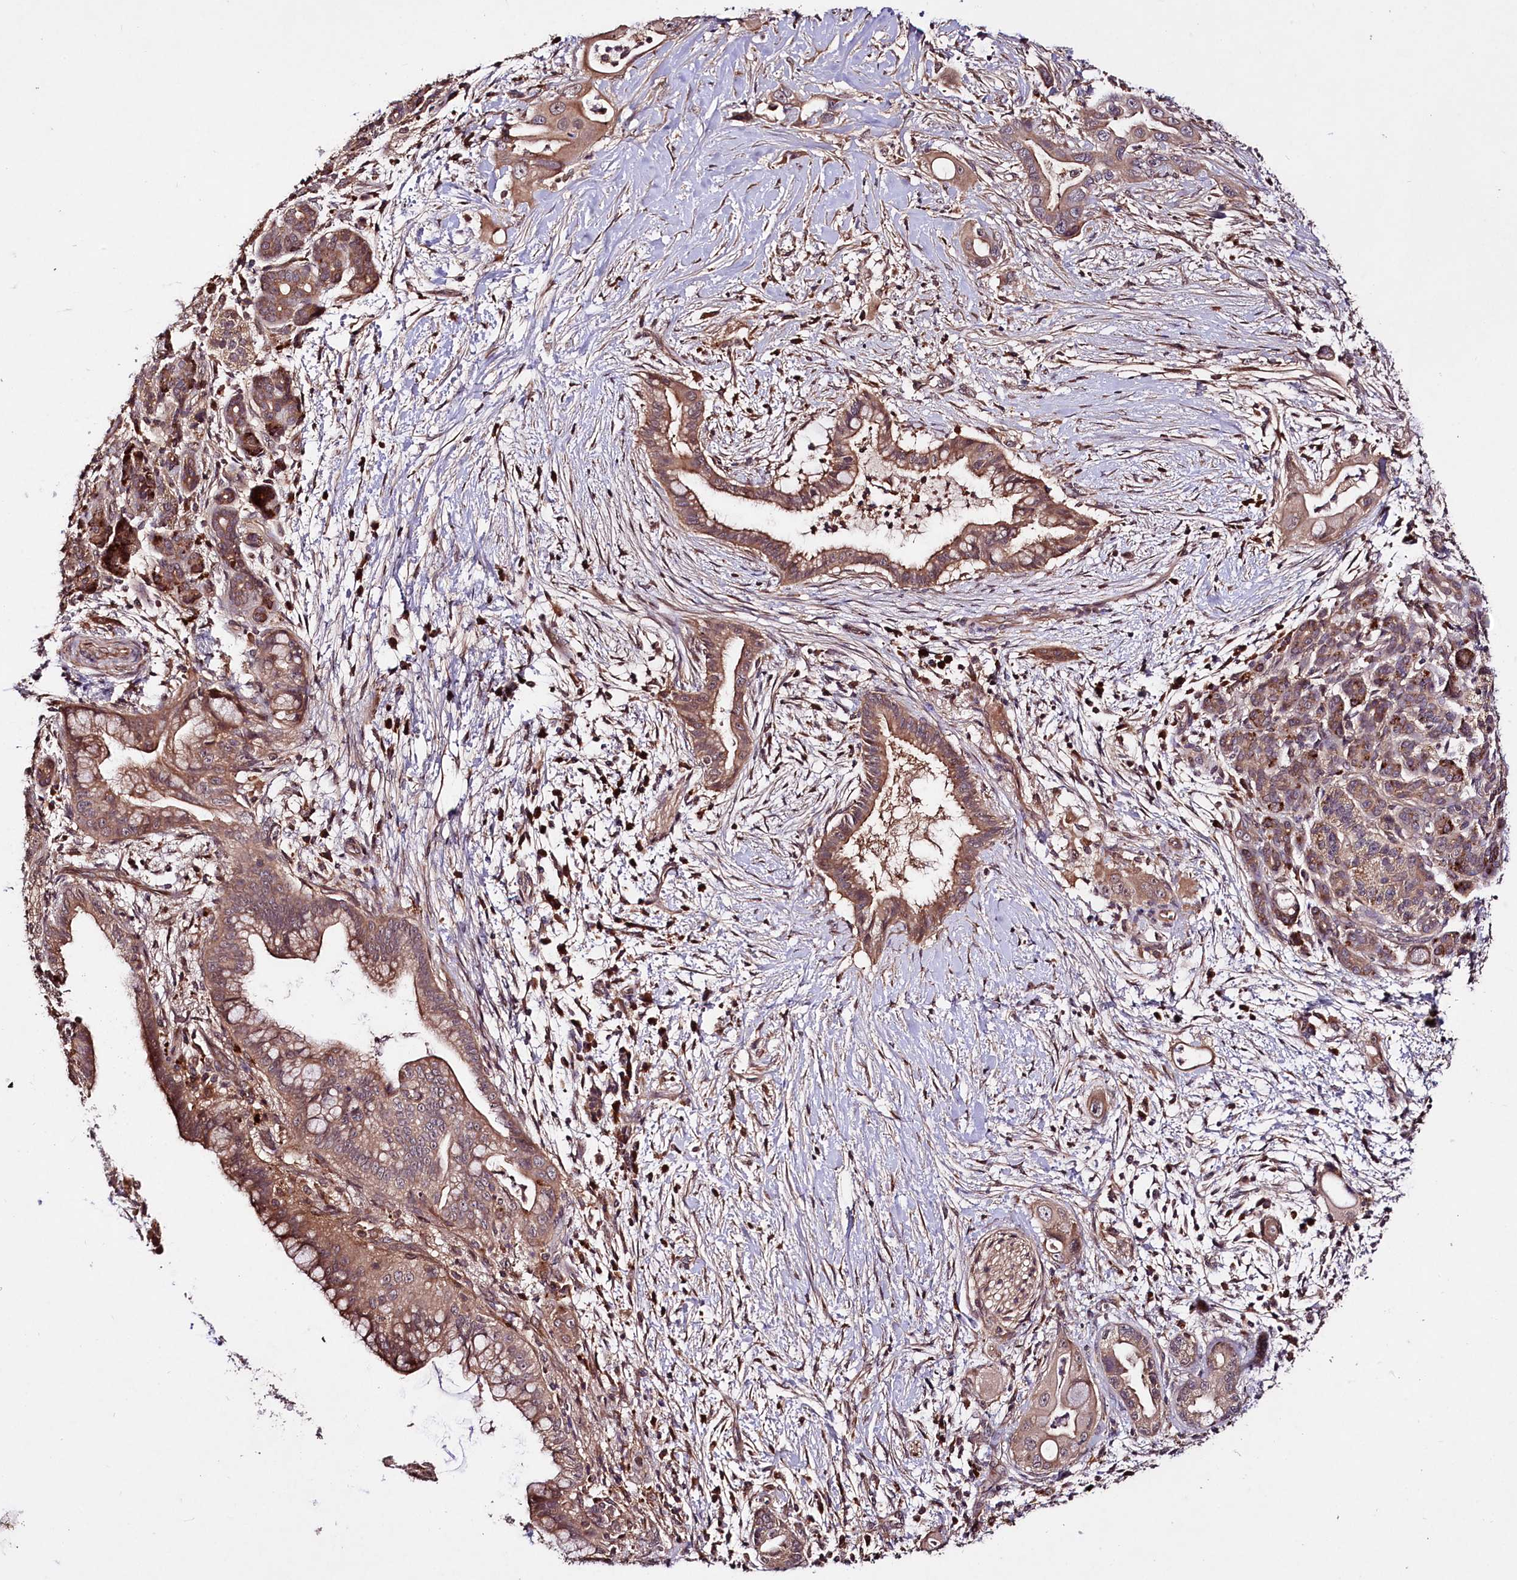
{"staining": {"intensity": "moderate", "quantity": ">75%", "location": "cytoplasmic/membranous"}, "tissue": "pancreatic cancer", "cell_type": "Tumor cells", "image_type": "cancer", "snomed": [{"axis": "morphology", "description": "Adenocarcinoma, NOS"}, {"axis": "topography", "description": "Pancreas"}], "caption": "High-magnification brightfield microscopy of adenocarcinoma (pancreatic) stained with DAB (3,3'-diaminobenzidine) (brown) and counterstained with hematoxylin (blue). tumor cells exhibit moderate cytoplasmic/membranous positivity is present in about>75% of cells. (DAB (3,3'-diaminobenzidine) IHC with brightfield microscopy, high magnification).", "gene": "TNPO3", "patient": {"sex": "male", "age": 59}}